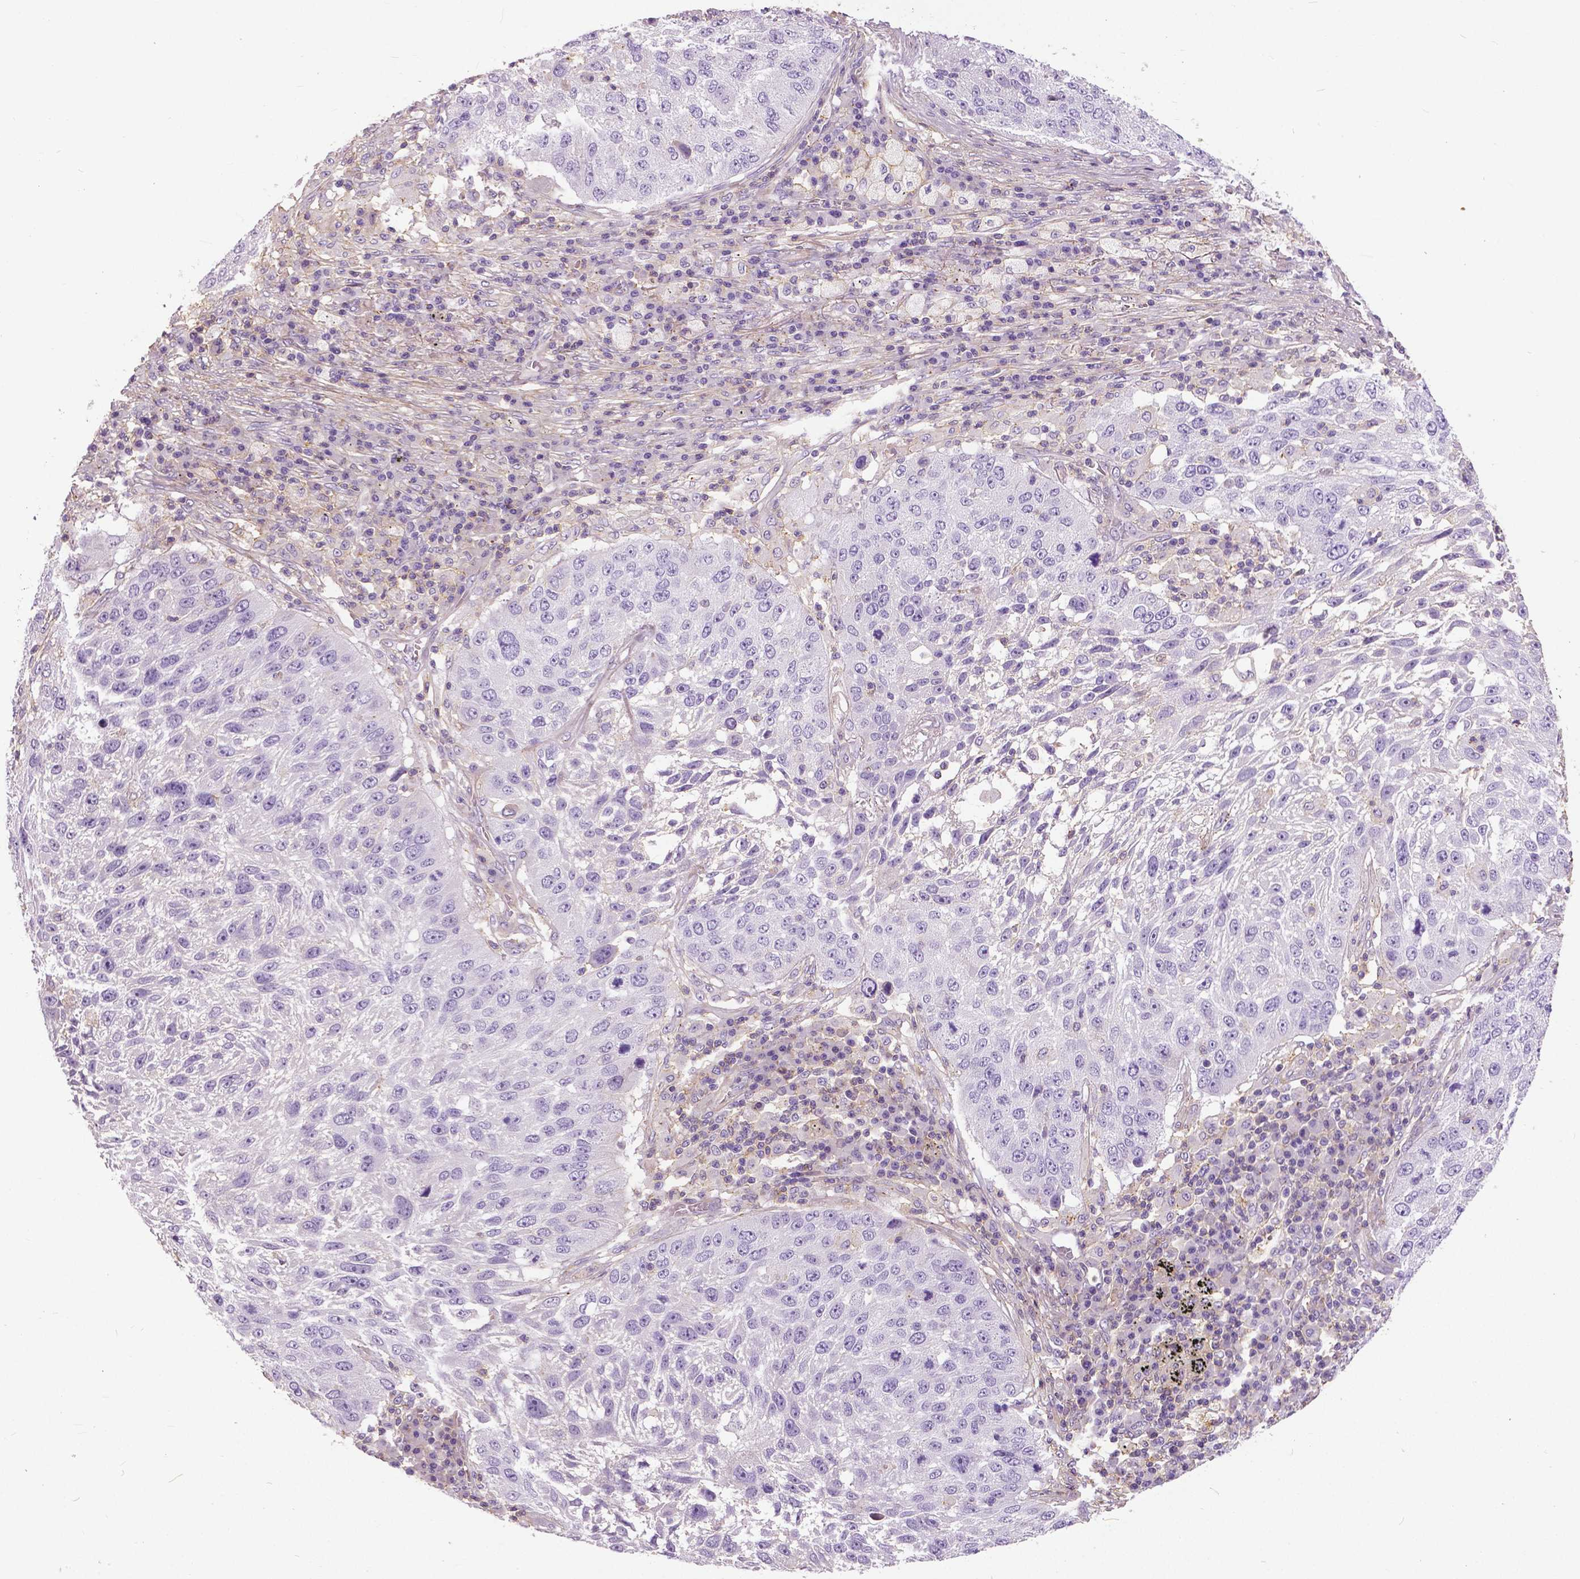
{"staining": {"intensity": "negative", "quantity": "none", "location": "none"}, "tissue": "lung cancer", "cell_type": "Tumor cells", "image_type": "cancer", "snomed": [{"axis": "morphology", "description": "Normal morphology"}, {"axis": "morphology", "description": "Squamous cell carcinoma, NOS"}, {"axis": "topography", "description": "Lymph node"}, {"axis": "topography", "description": "Lung"}], "caption": "Micrograph shows no significant protein expression in tumor cells of squamous cell carcinoma (lung). Brightfield microscopy of immunohistochemistry stained with DAB (3,3'-diaminobenzidine) (brown) and hematoxylin (blue), captured at high magnification.", "gene": "ANXA13", "patient": {"sex": "male", "age": 67}}